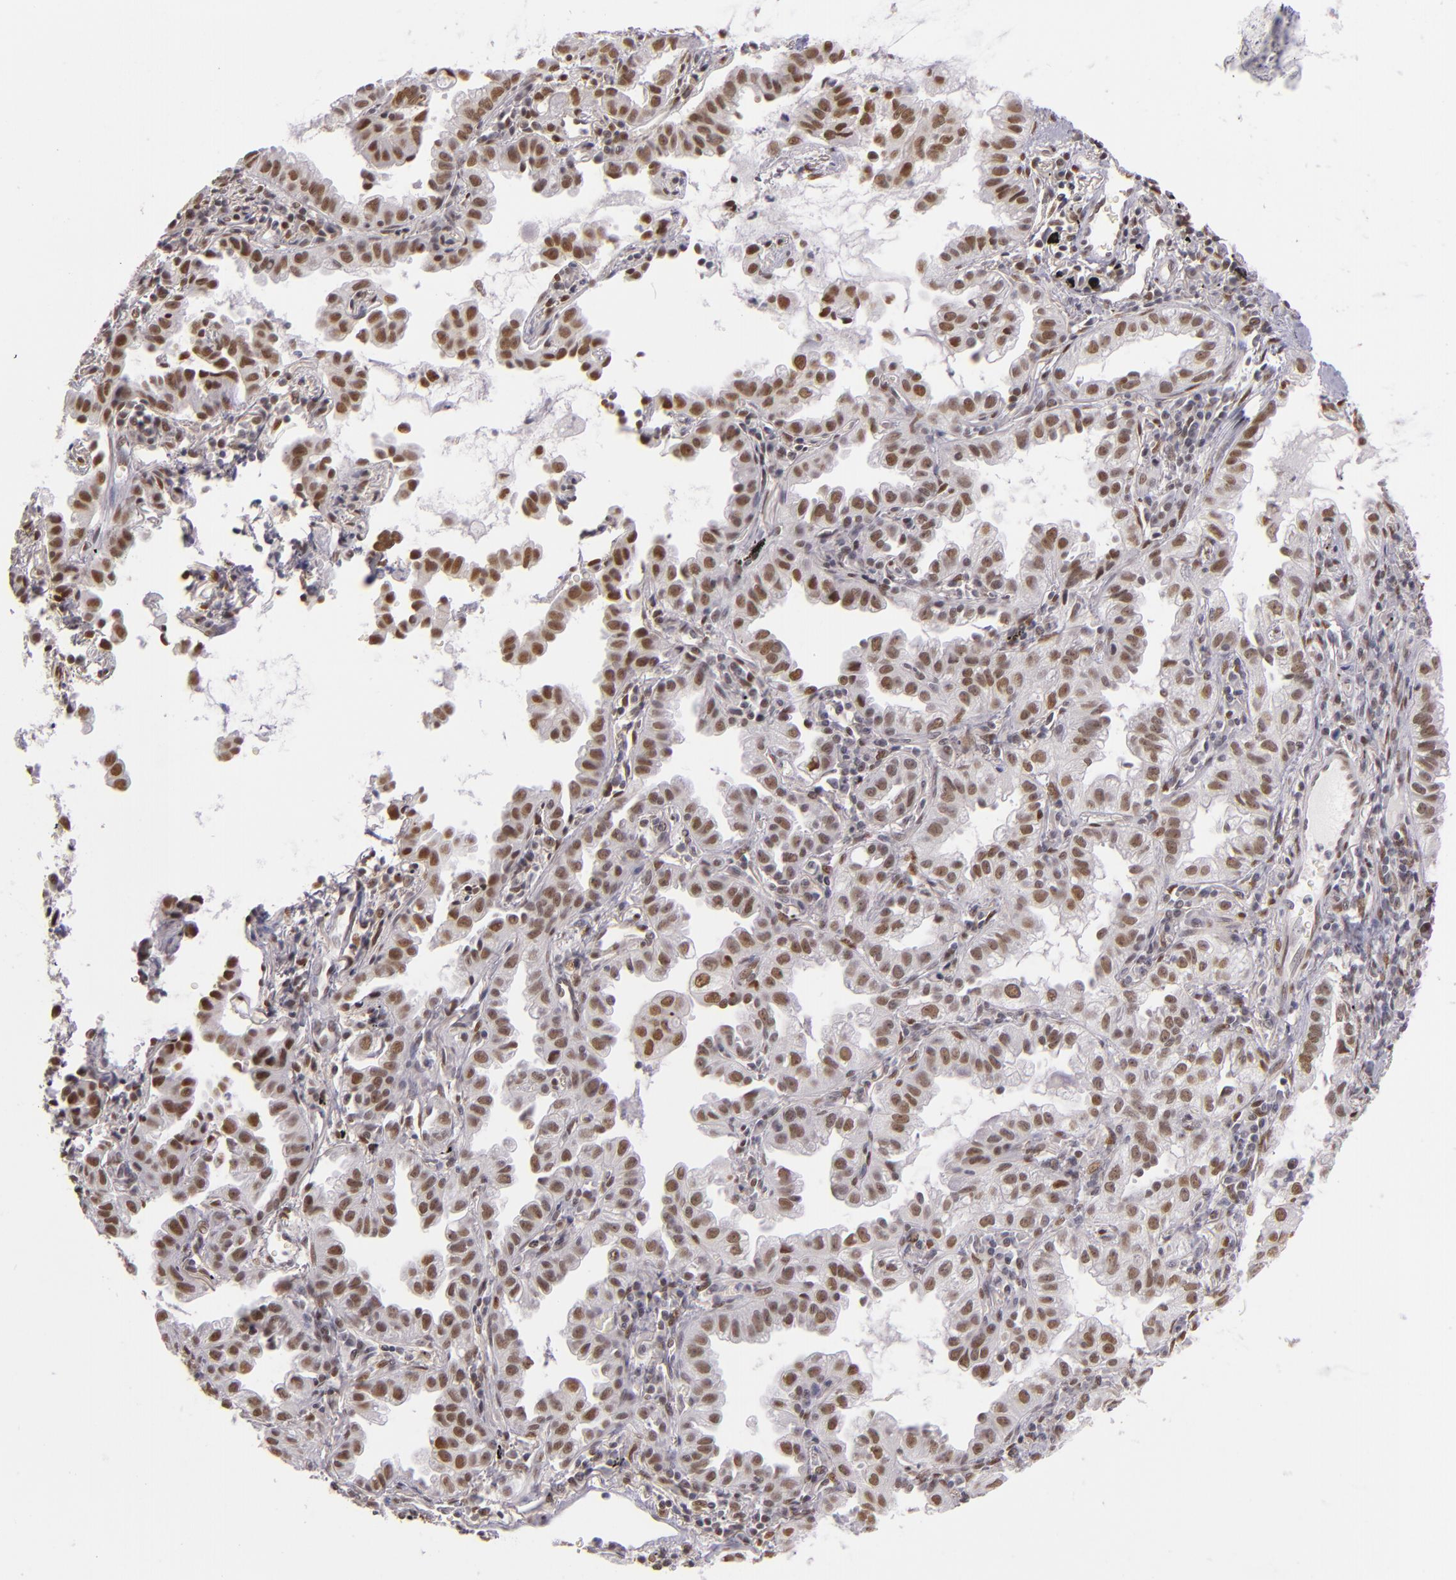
{"staining": {"intensity": "moderate", "quantity": ">75%", "location": "nuclear"}, "tissue": "lung cancer", "cell_type": "Tumor cells", "image_type": "cancer", "snomed": [{"axis": "morphology", "description": "Adenocarcinoma, NOS"}, {"axis": "topography", "description": "Lung"}], "caption": "An IHC micrograph of neoplastic tissue is shown. Protein staining in brown highlights moderate nuclear positivity in lung adenocarcinoma within tumor cells.", "gene": "NCOR2", "patient": {"sex": "female", "age": 50}}